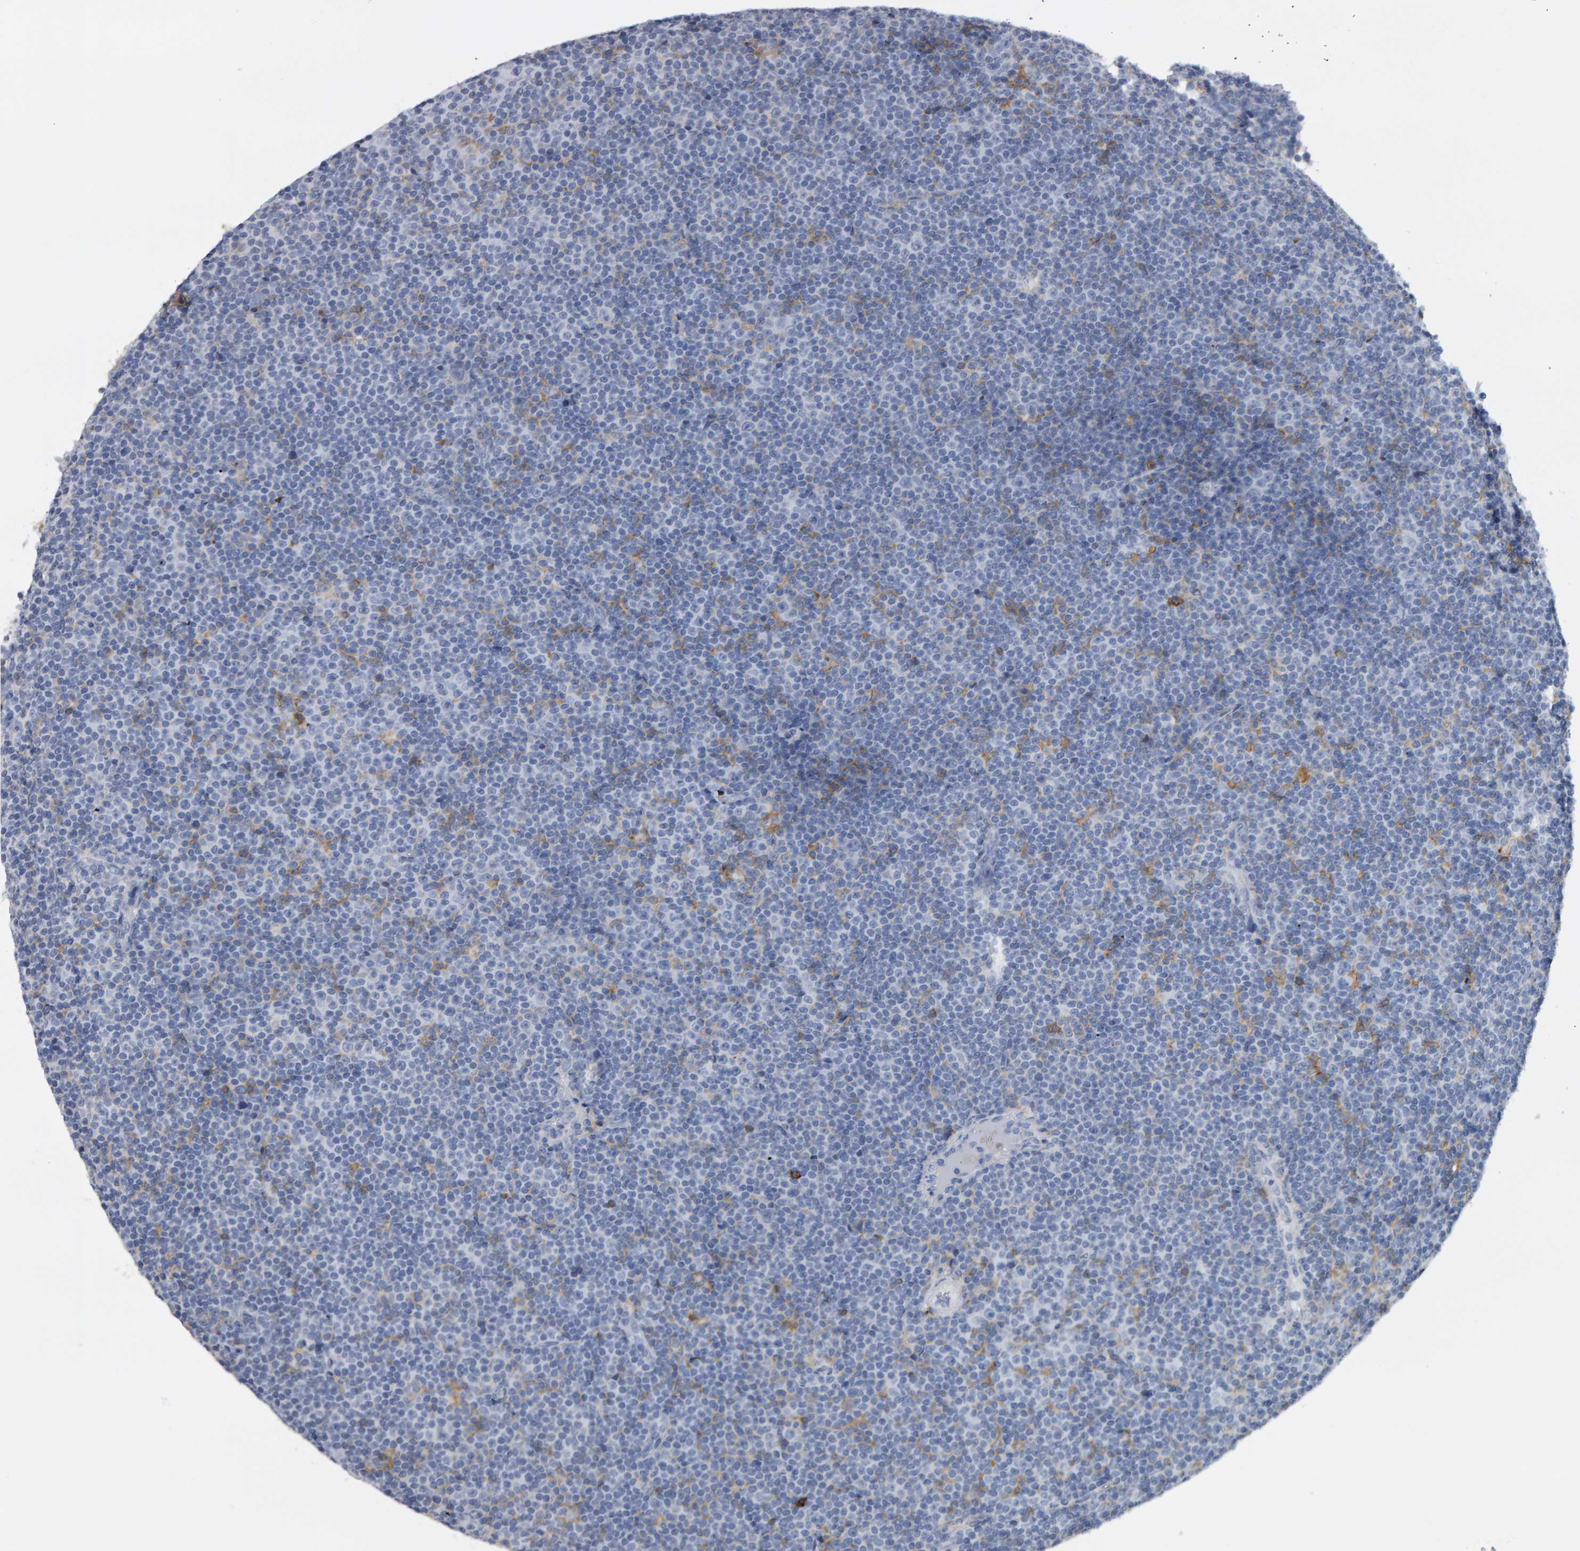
{"staining": {"intensity": "negative", "quantity": "none", "location": "none"}, "tissue": "lymphoma", "cell_type": "Tumor cells", "image_type": "cancer", "snomed": [{"axis": "morphology", "description": "Malignant lymphoma, non-Hodgkin's type, Low grade"}, {"axis": "topography", "description": "Lymph node"}], "caption": "Protein analysis of malignant lymphoma, non-Hodgkin's type (low-grade) reveals no significant positivity in tumor cells.", "gene": "CD38", "patient": {"sex": "female", "age": 67}}